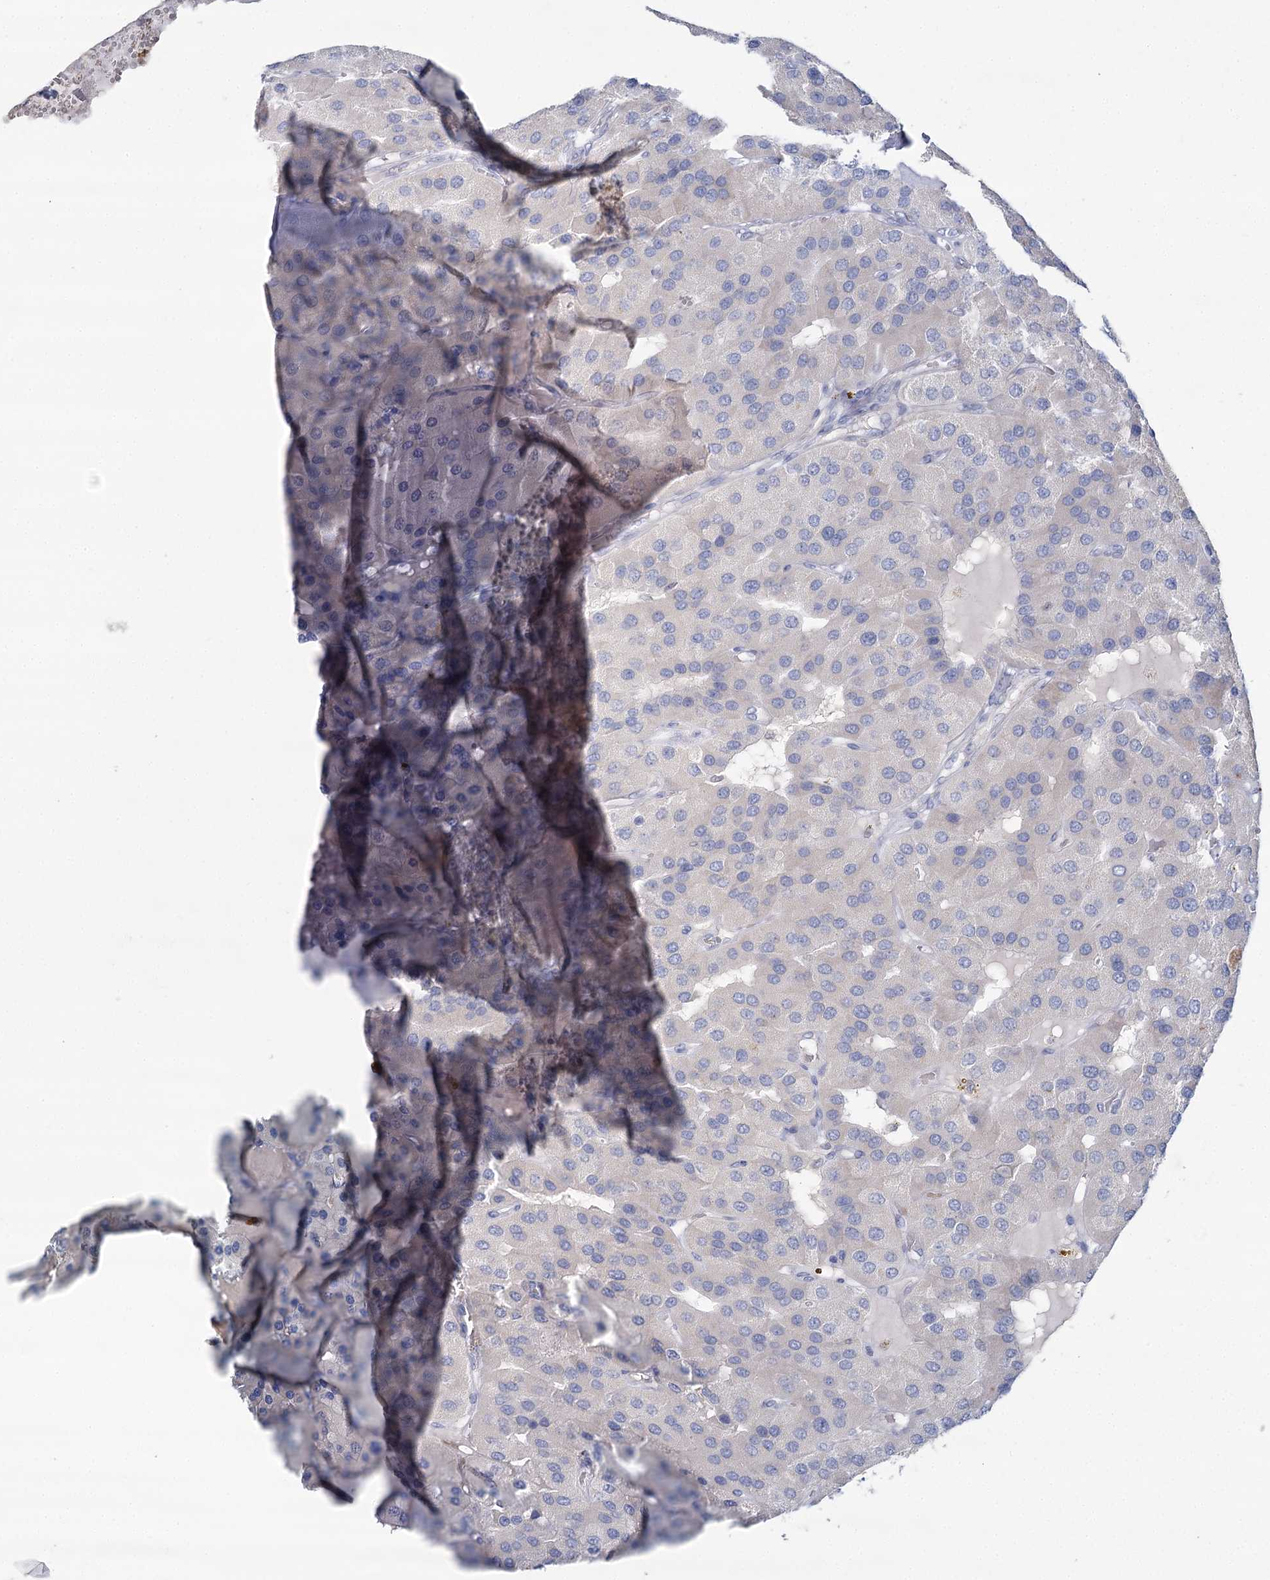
{"staining": {"intensity": "negative", "quantity": "none", "location": "none"}, "tissue": "parathyroid gland", "cell_type": "Glandular cells", "image_type": "normal", "snomed": [{"axis": "morphology", "description": "Normal tissue, NOS"}, {"axis": "morphology", "description": "Adenoma, NOS"}, {"axis": "topography", "description": "Parathyroid gland"}], "caption": "DAB (3,3'-diaminobenzidine) immunohistochemical staining of normal parathyroid gland displays no significant staining in glandular cells. The staining is performed using DAB (3,3'-diaminobenzidine) brown chromogen with nuclei counter-stained in using hematoxylin.", "gene": "IGSF3", "patient": {"sex": "female", "age": 86}}